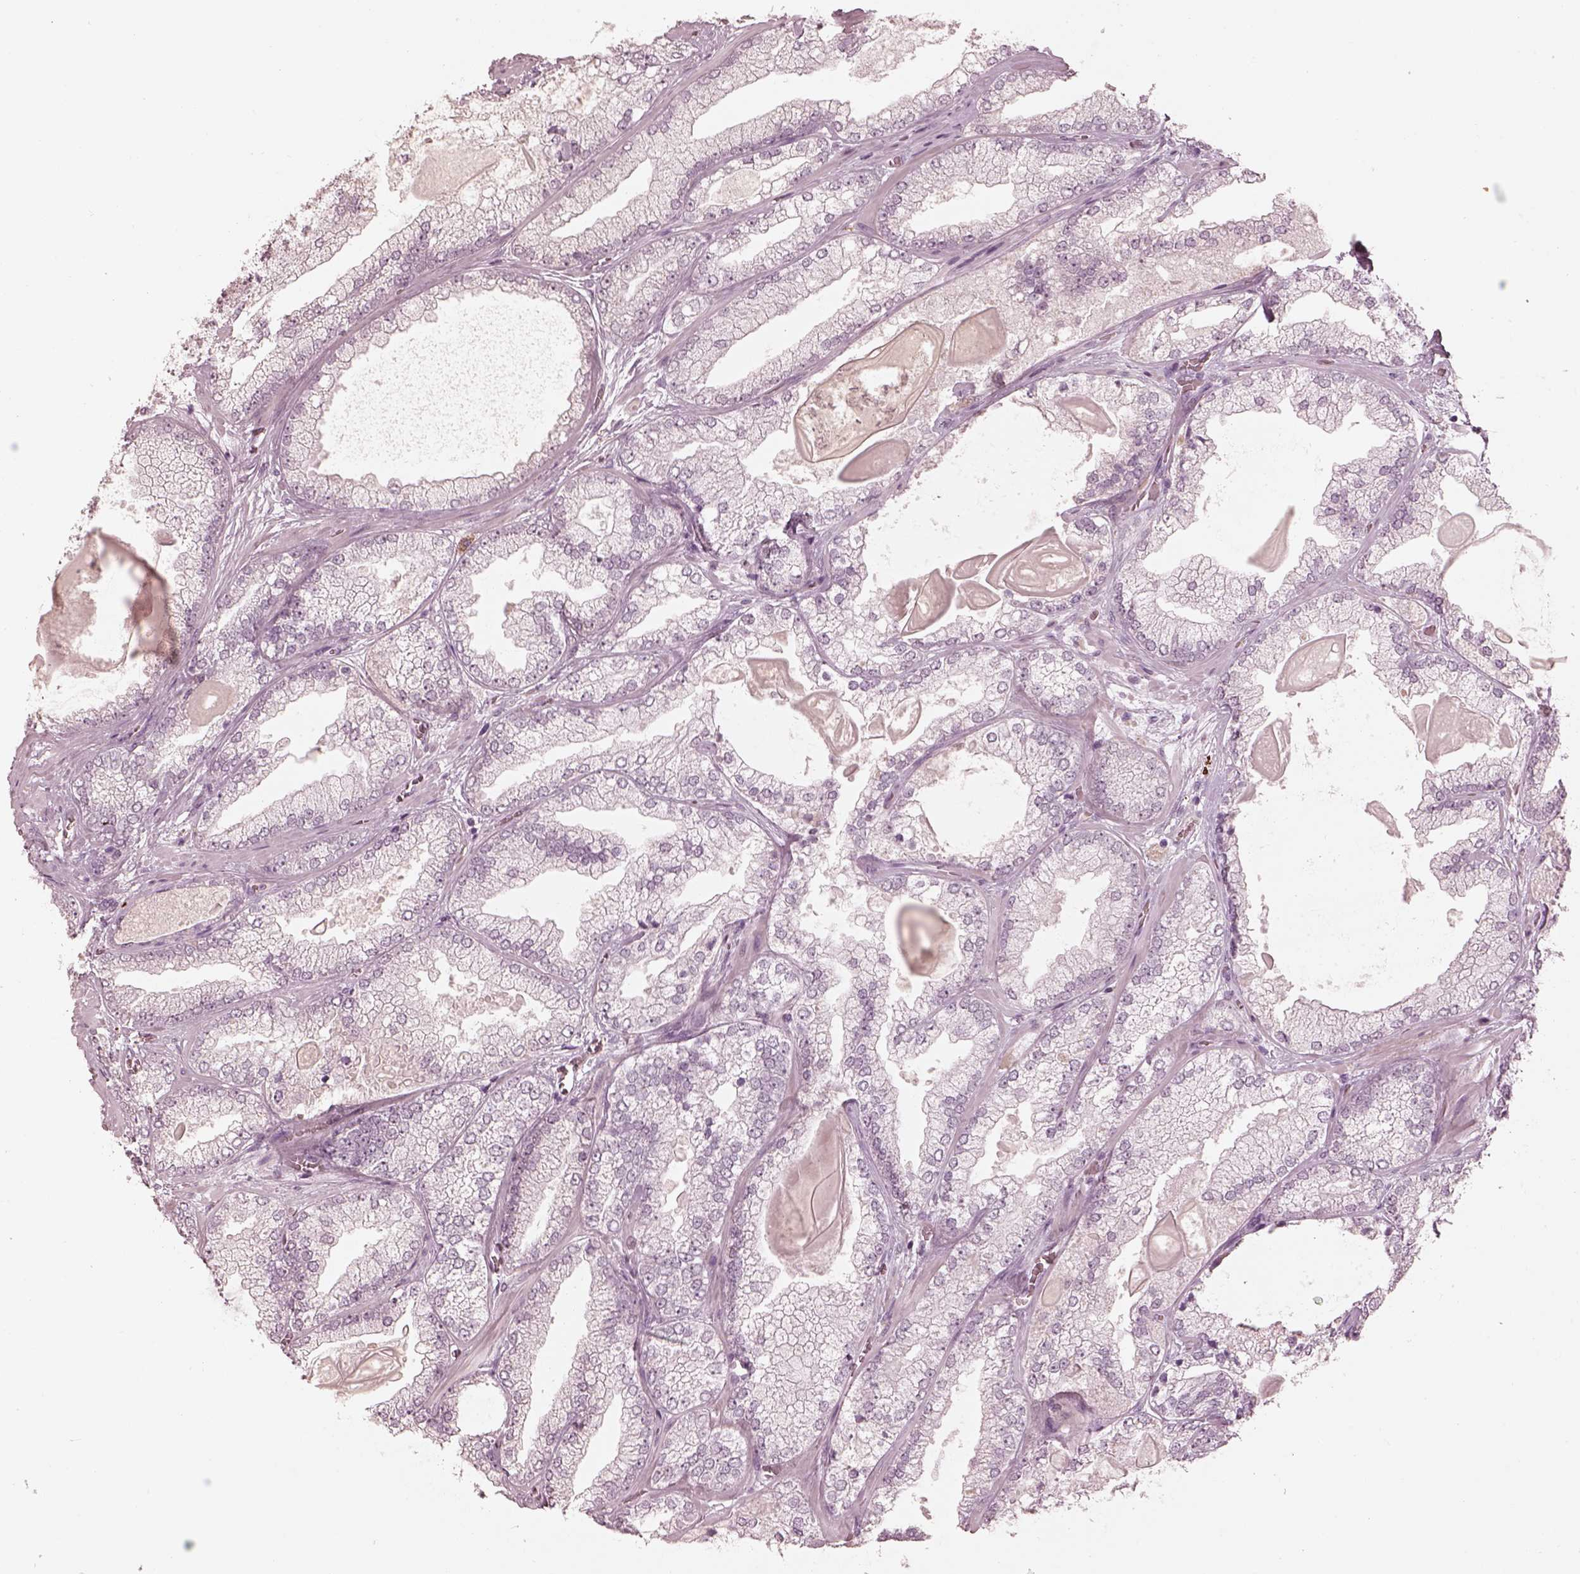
{"staining": {"intensity": "negative", "quantity": "none", "location": "none"}, "tissue": "prostate cancer", "cell_type": "Tumor cells", "image_type": "cancer", "snomed": [{"axis": "morphology", "description": "Adenocarcinoma, Low grade"}, {"axis": "topography", "description": "Prostate"}], "caption": "Immunohistochemistry histopathology image of prostate cancer (adenocarcinoma (low-grade)) stained for a protein (brown), which displays no staining in tumor cells.", "gene": "KCNA2", "patient": {"sex": "male", "age": 57}}